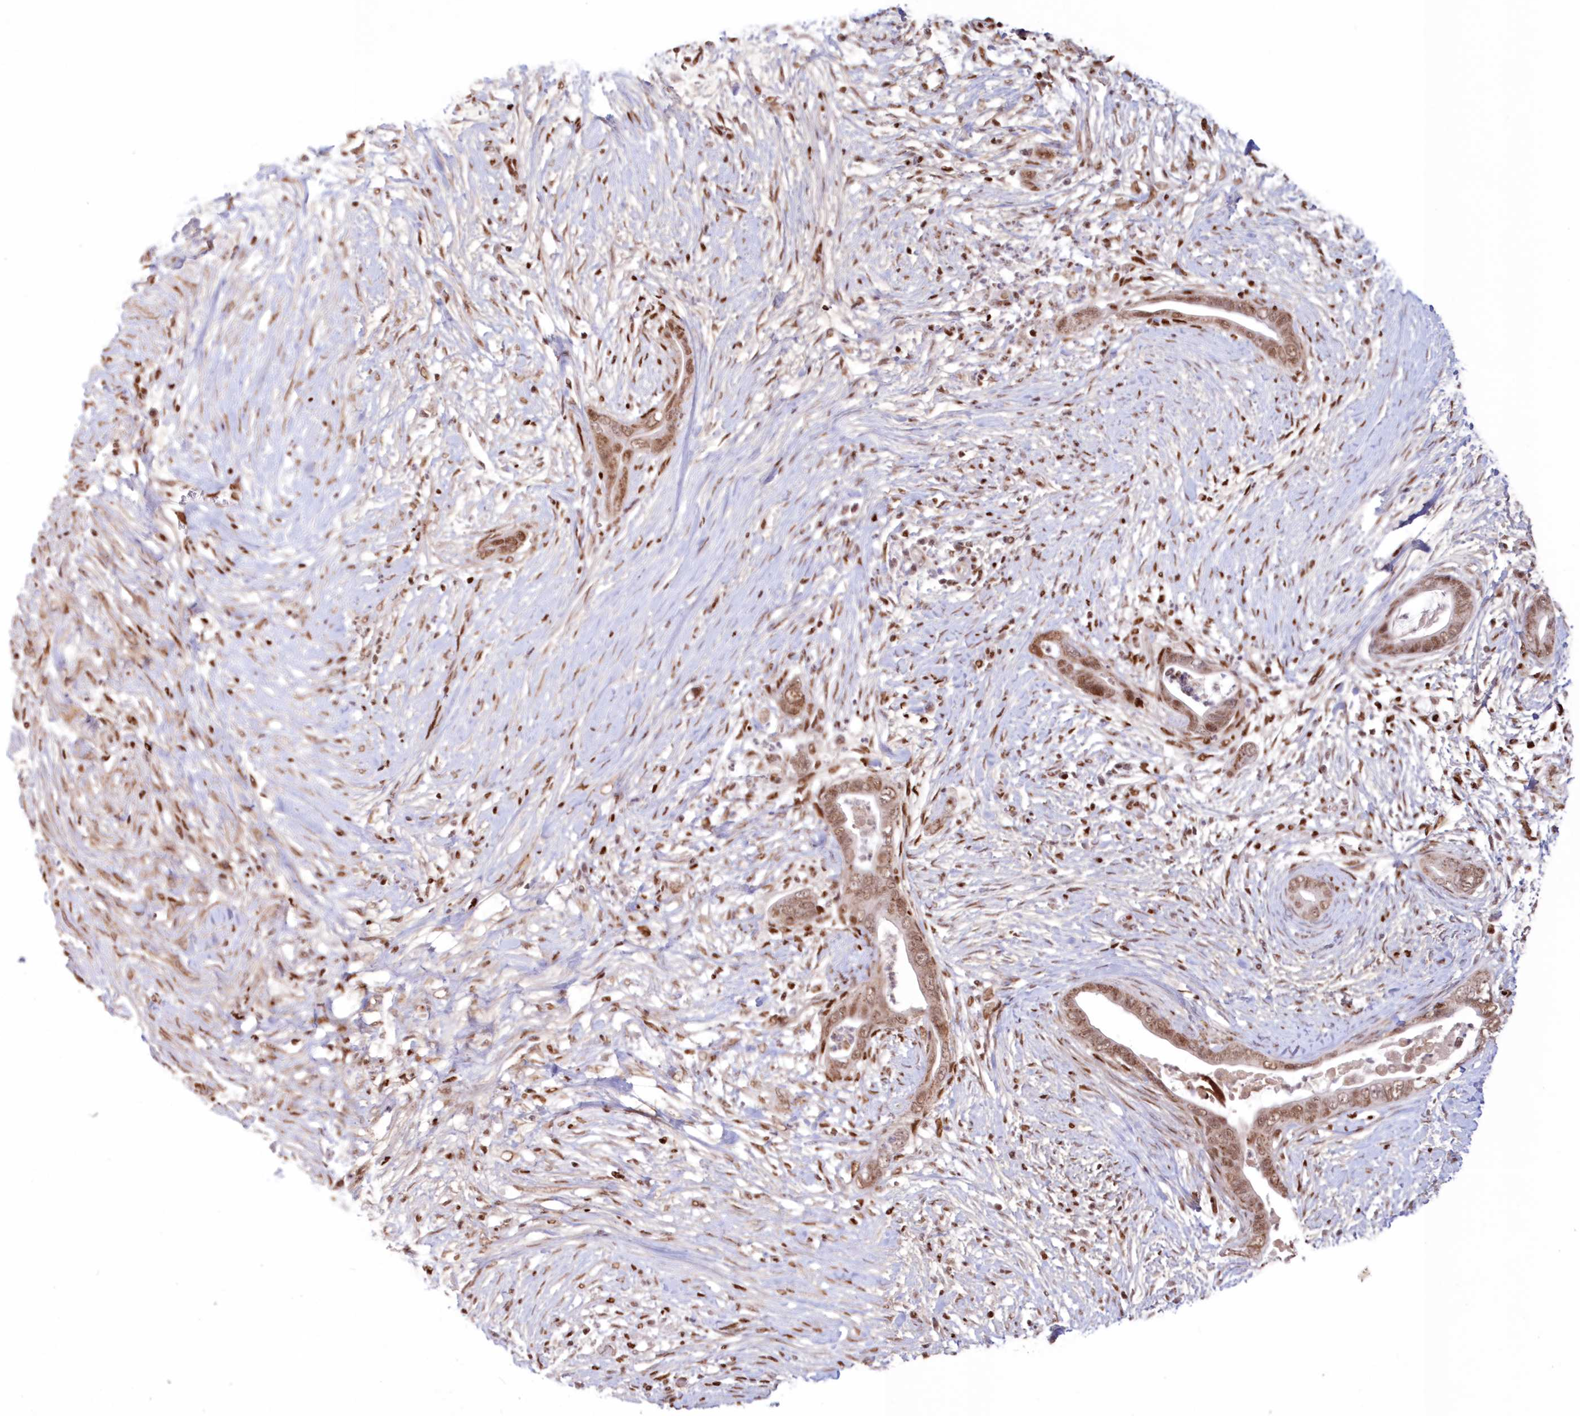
{"staining": {"intensity": "moderate", "quantity": ">75%", "location": "nuclear"}, "tissue": "pancreatic cancer", "cell_type": "Tumor cells", "image_type": "cancer", "snomed": [{"axis": "morphology", "description": "Adenocarcinoma, NOS"}, {"axis": "topography", "description": "Pancreas"}], "caption": "Approximately >75% of tumor cells in pancreatic cancer demonstrate moderate nuclear protein positivity as visualized by brown immunohistochemical staining.", "gene": "POLR2B", "patient": {"sex": "male", "age": 75}}